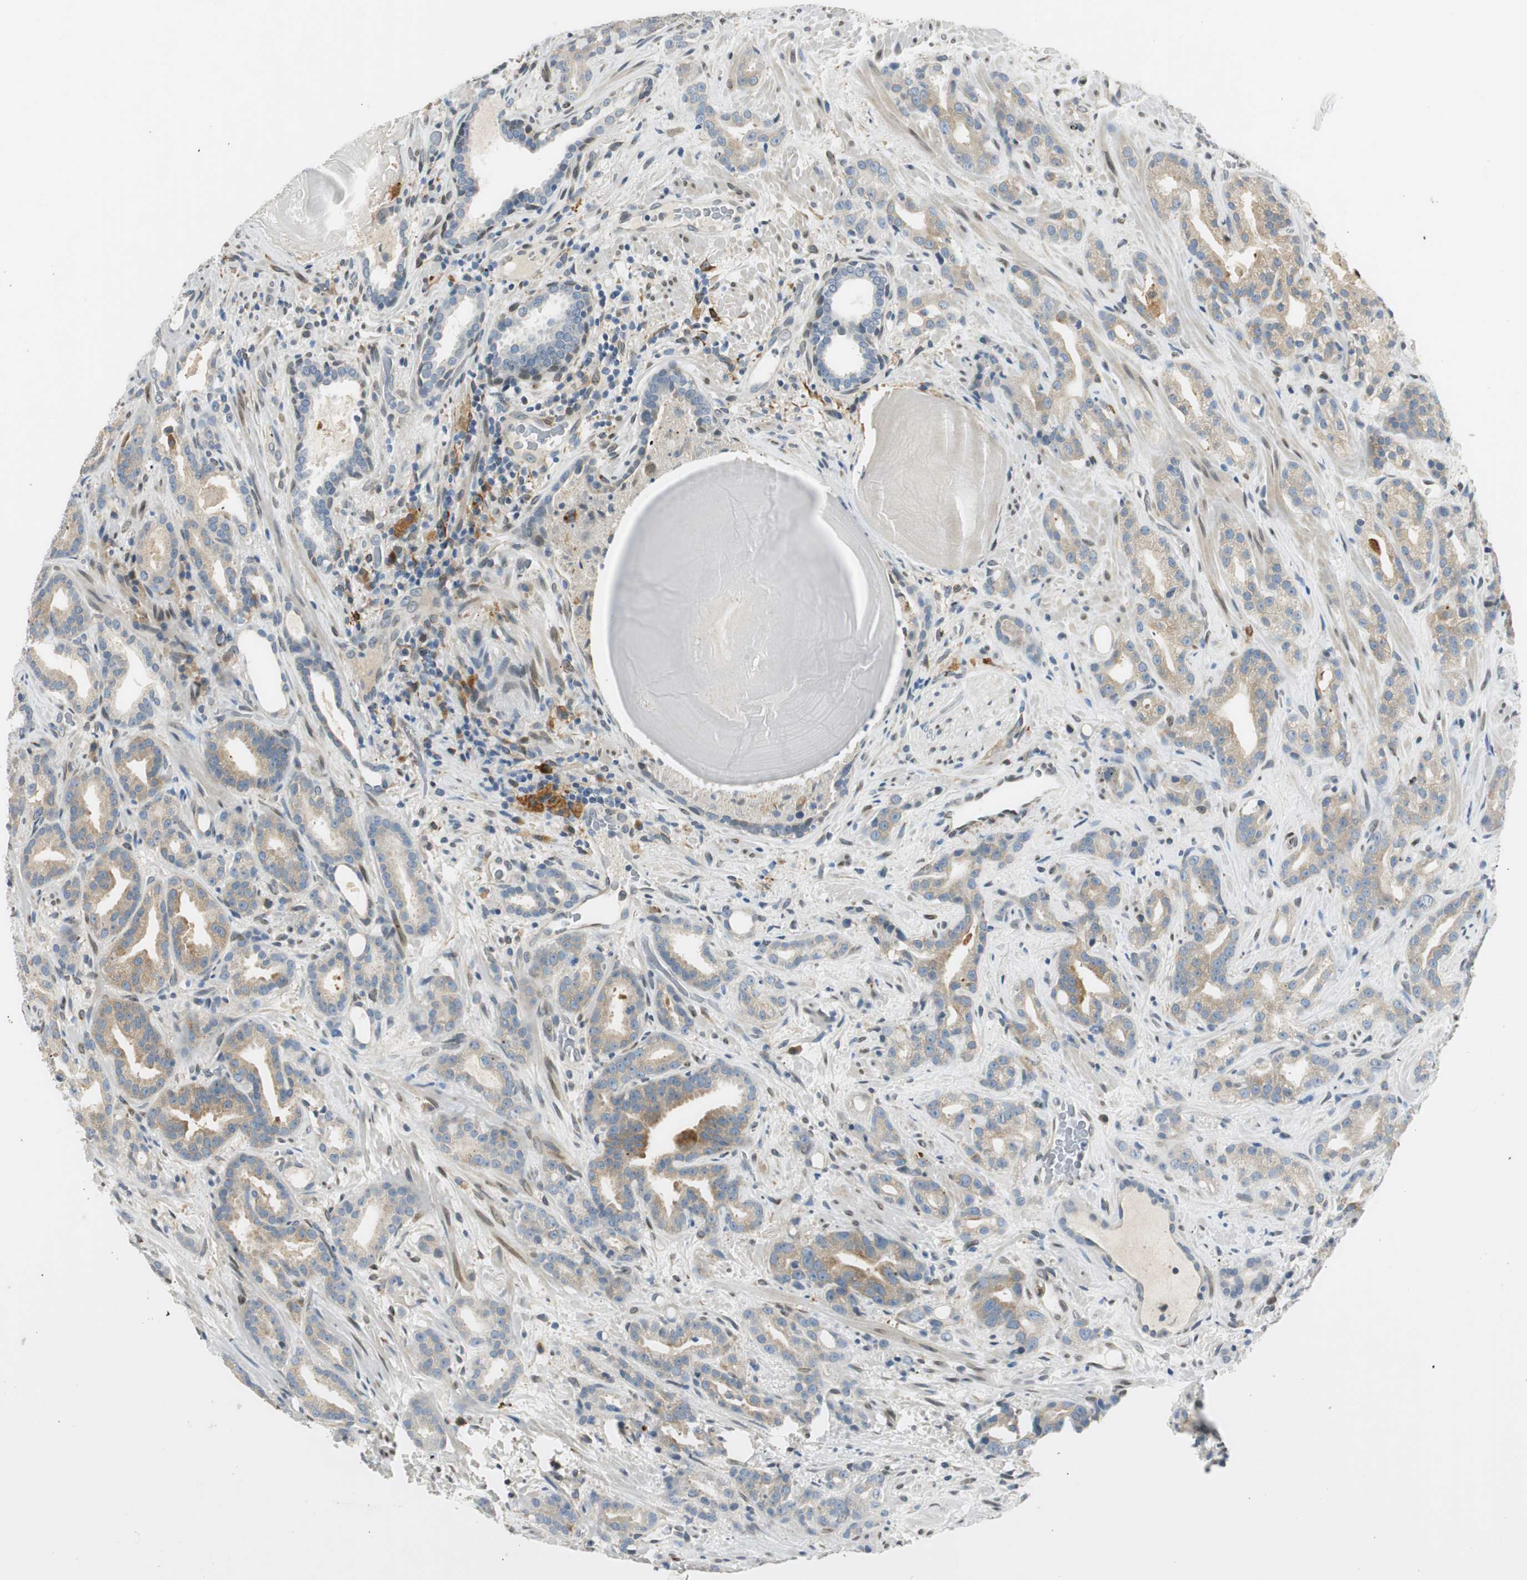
{"staining": {"intensity": "moderate", "quantity": ">75%", "location": "cytoplasmic/membranous"}, "tissue": "prostate cancer", "cell_type": "Tumor cells", "image_type": "cancer", "snomed": [{"axis": "morphology", "description": "Adenocarcinoma, Low grade"}, {"axis": "topography", "description": "Prostate"}], "caption": "Prostate cancer (low-grade adenocarcinoma) stained with DAB IHC reveals medium levels of moderate cytoplasmic/membranous staining in about >75% of tumor cells.", "gene": "TMEM260", "patient": {"sex": "male", "age": 63}}